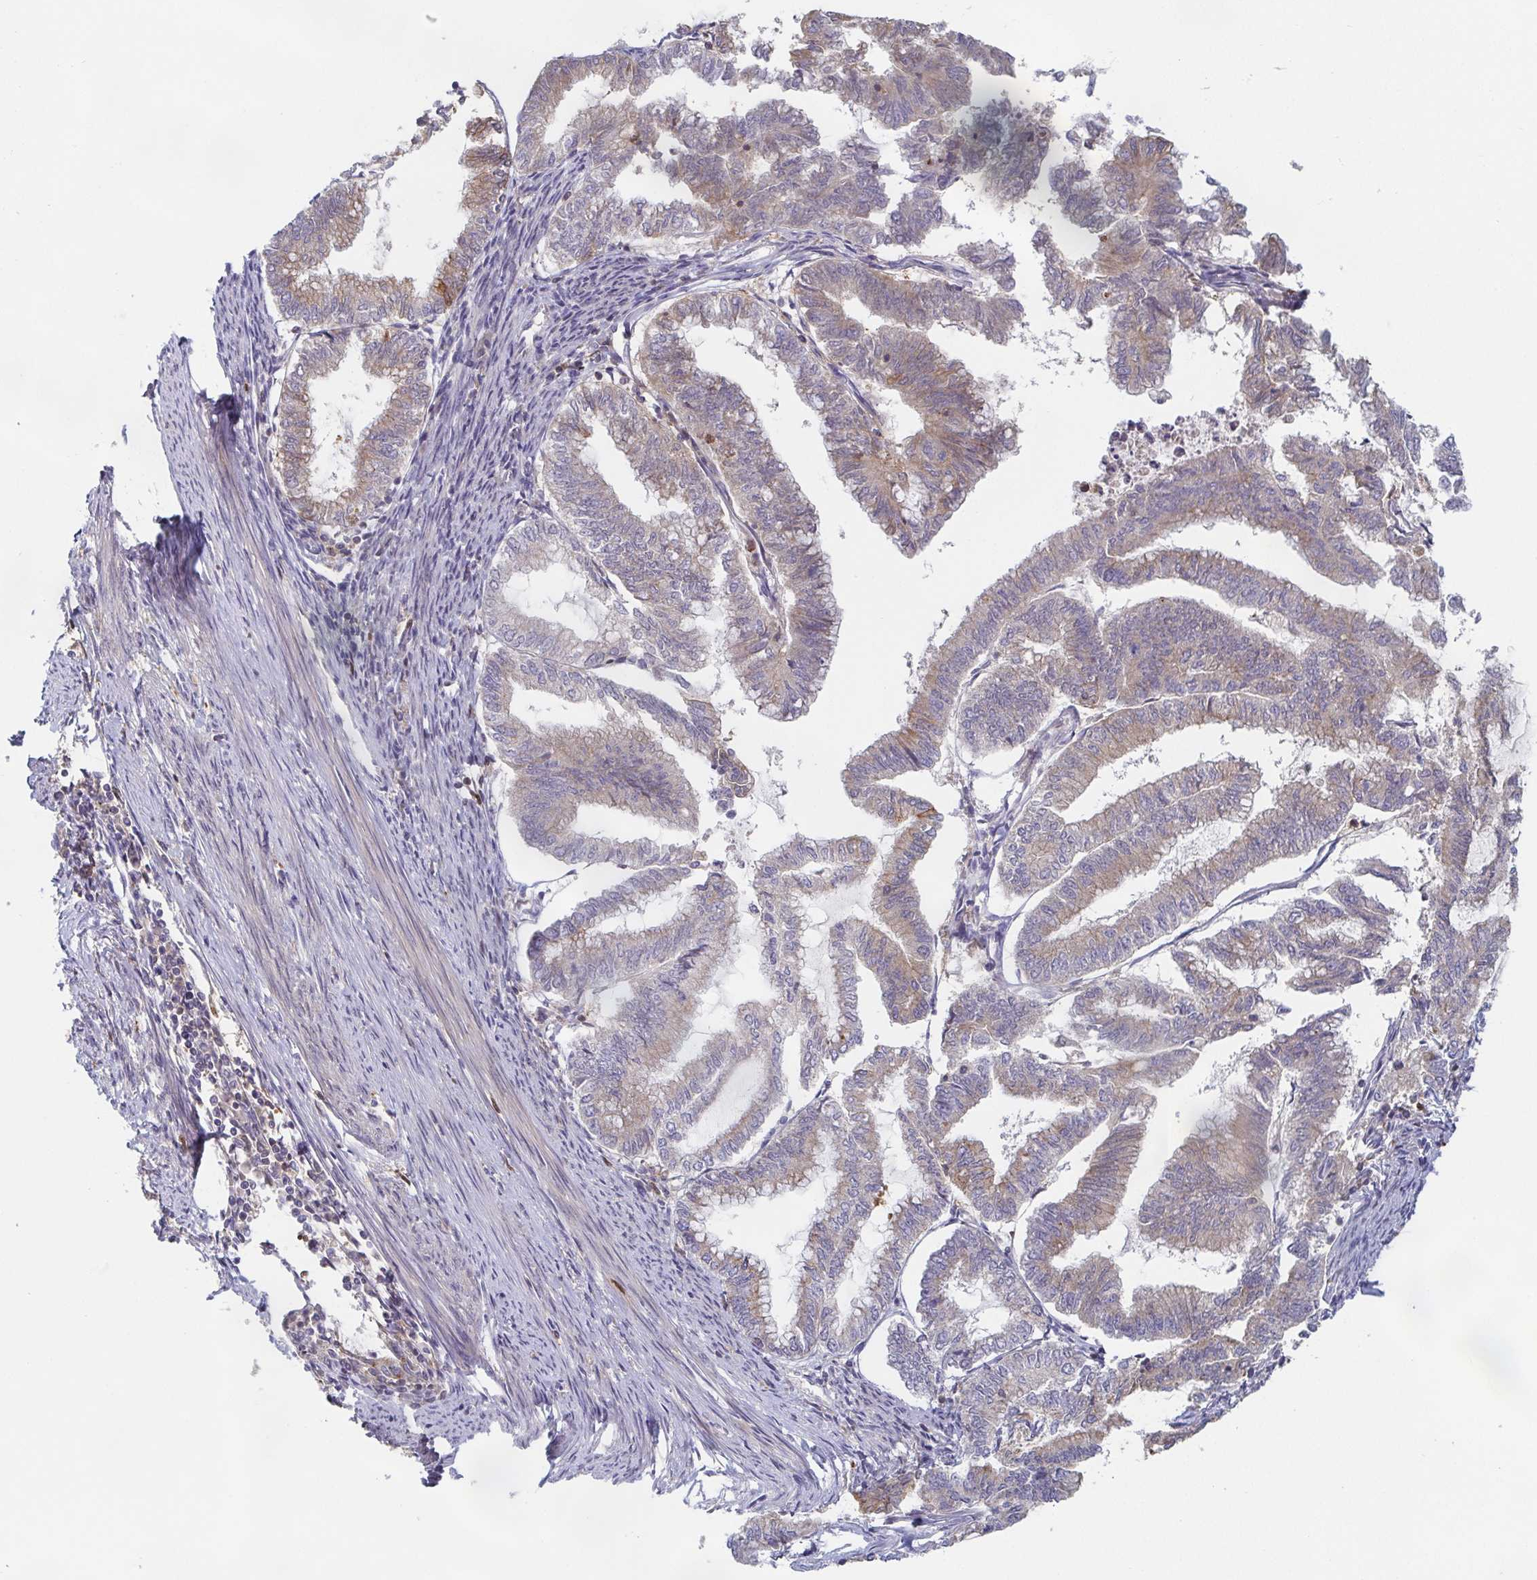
{"staining": {"intensity": "weak", "quantity": "25%-75%", "location": "cytoplasmic/membranous"}, "tissue": "endometrial cancer", "cell_type": "Tumor cells", "image_type": "cancer", "snomed": [{"axis": "morphology", "description": "Adenocarcinoma, NOS"}, {"axis": "topography", "description": "Endometrium"}], "caption": "Immunohistochemistry histopathology image of neoplastic tissue: endometrial cancer stained using immunohistochemistry demonstrates low levels of weak protein expression localized specifically in the cytoplasmic/membranous of tumor cells, appearing as a cytoplasmic/membranous brown color.", "gene": "TUFT1", "patient": {"sex": "female", "age": 79}}